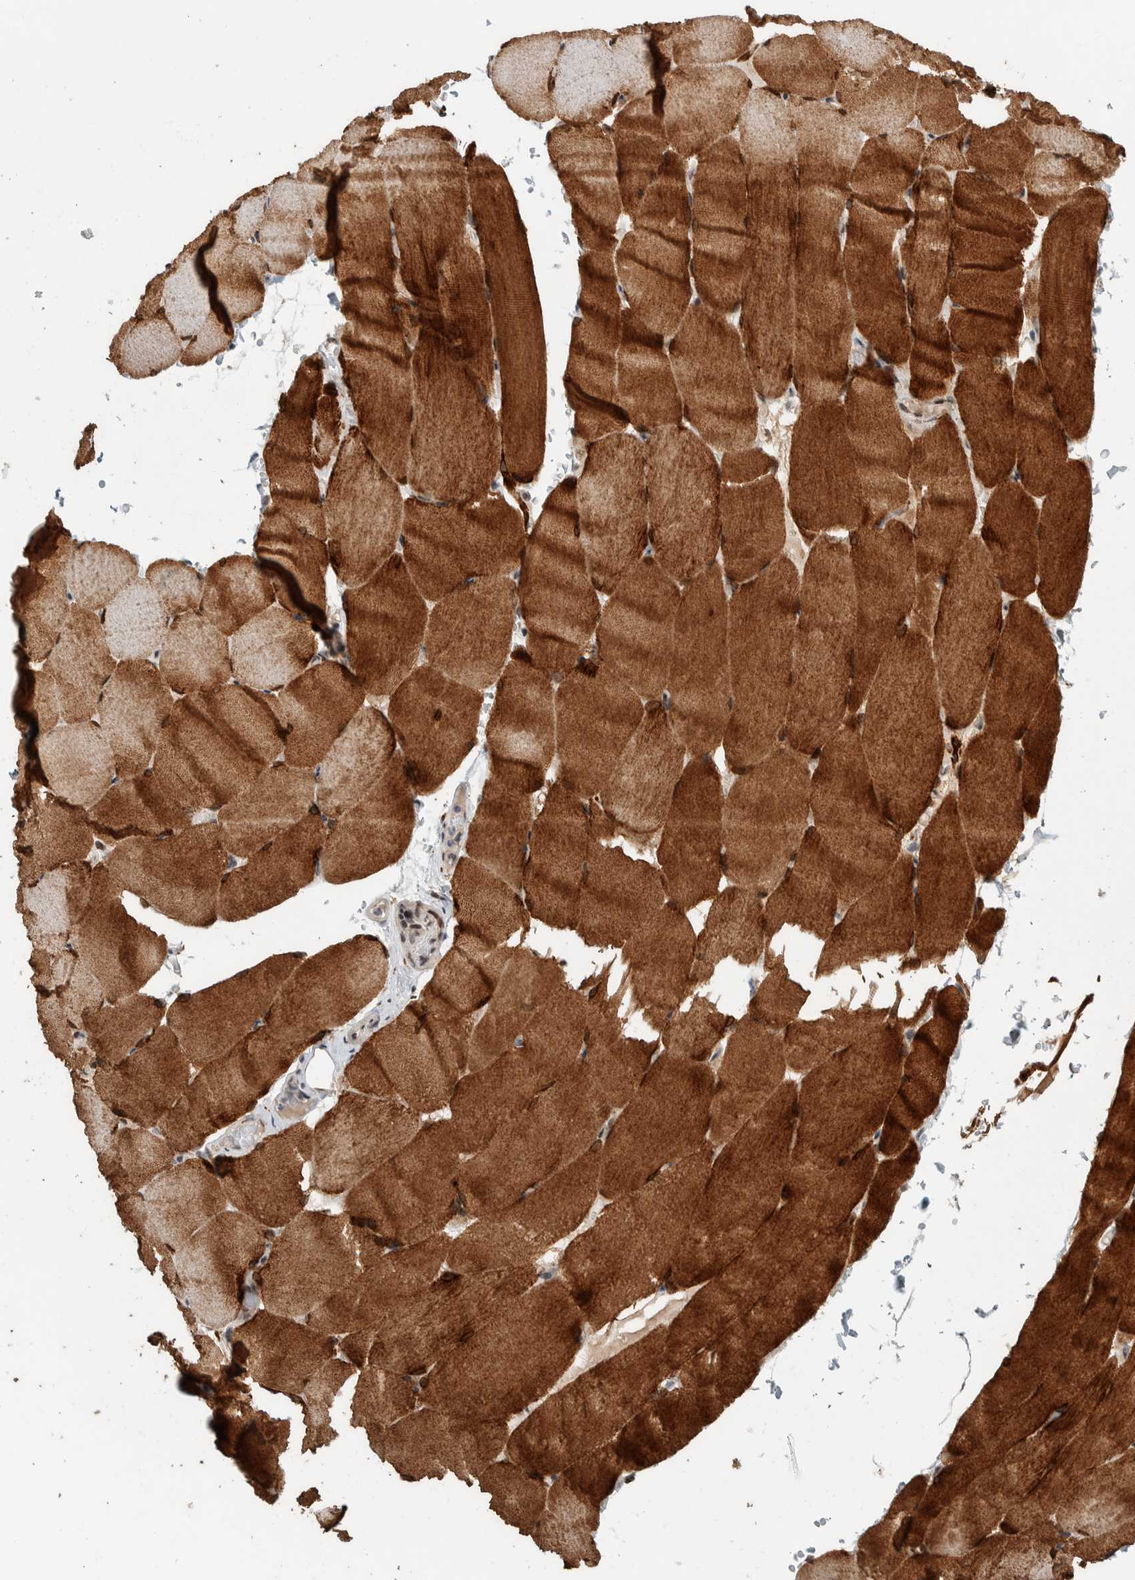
{"staining": {"intensity": "strong", "quantity": ">75%", "location": "cytoplasmic/membranous"}, "tissue": "skeletal muscle", "cell_type": "Myocytes", "image_type": "normal", "snomed": [{"axis": "morphology", "description": "Normal tissue, NOS"}, {"axis": "topography", "description": "Skeletal muscle"}, {"axis": "topography", "description": "Parathyroid gland"}], "caption": "High-magnification brightfield microscopy of unremarkable skeletal muscle stained with DAB (brown) and counterstained with hematoxylin (blue). myocytes exhibit strong cytoplasmic/membranous staining is present in about>75% of cells. The protein is shown in brown color, while the nuclei are stained blue.", "gene": "TNRC18", "patient": {"sex": "female", "age": 37}}